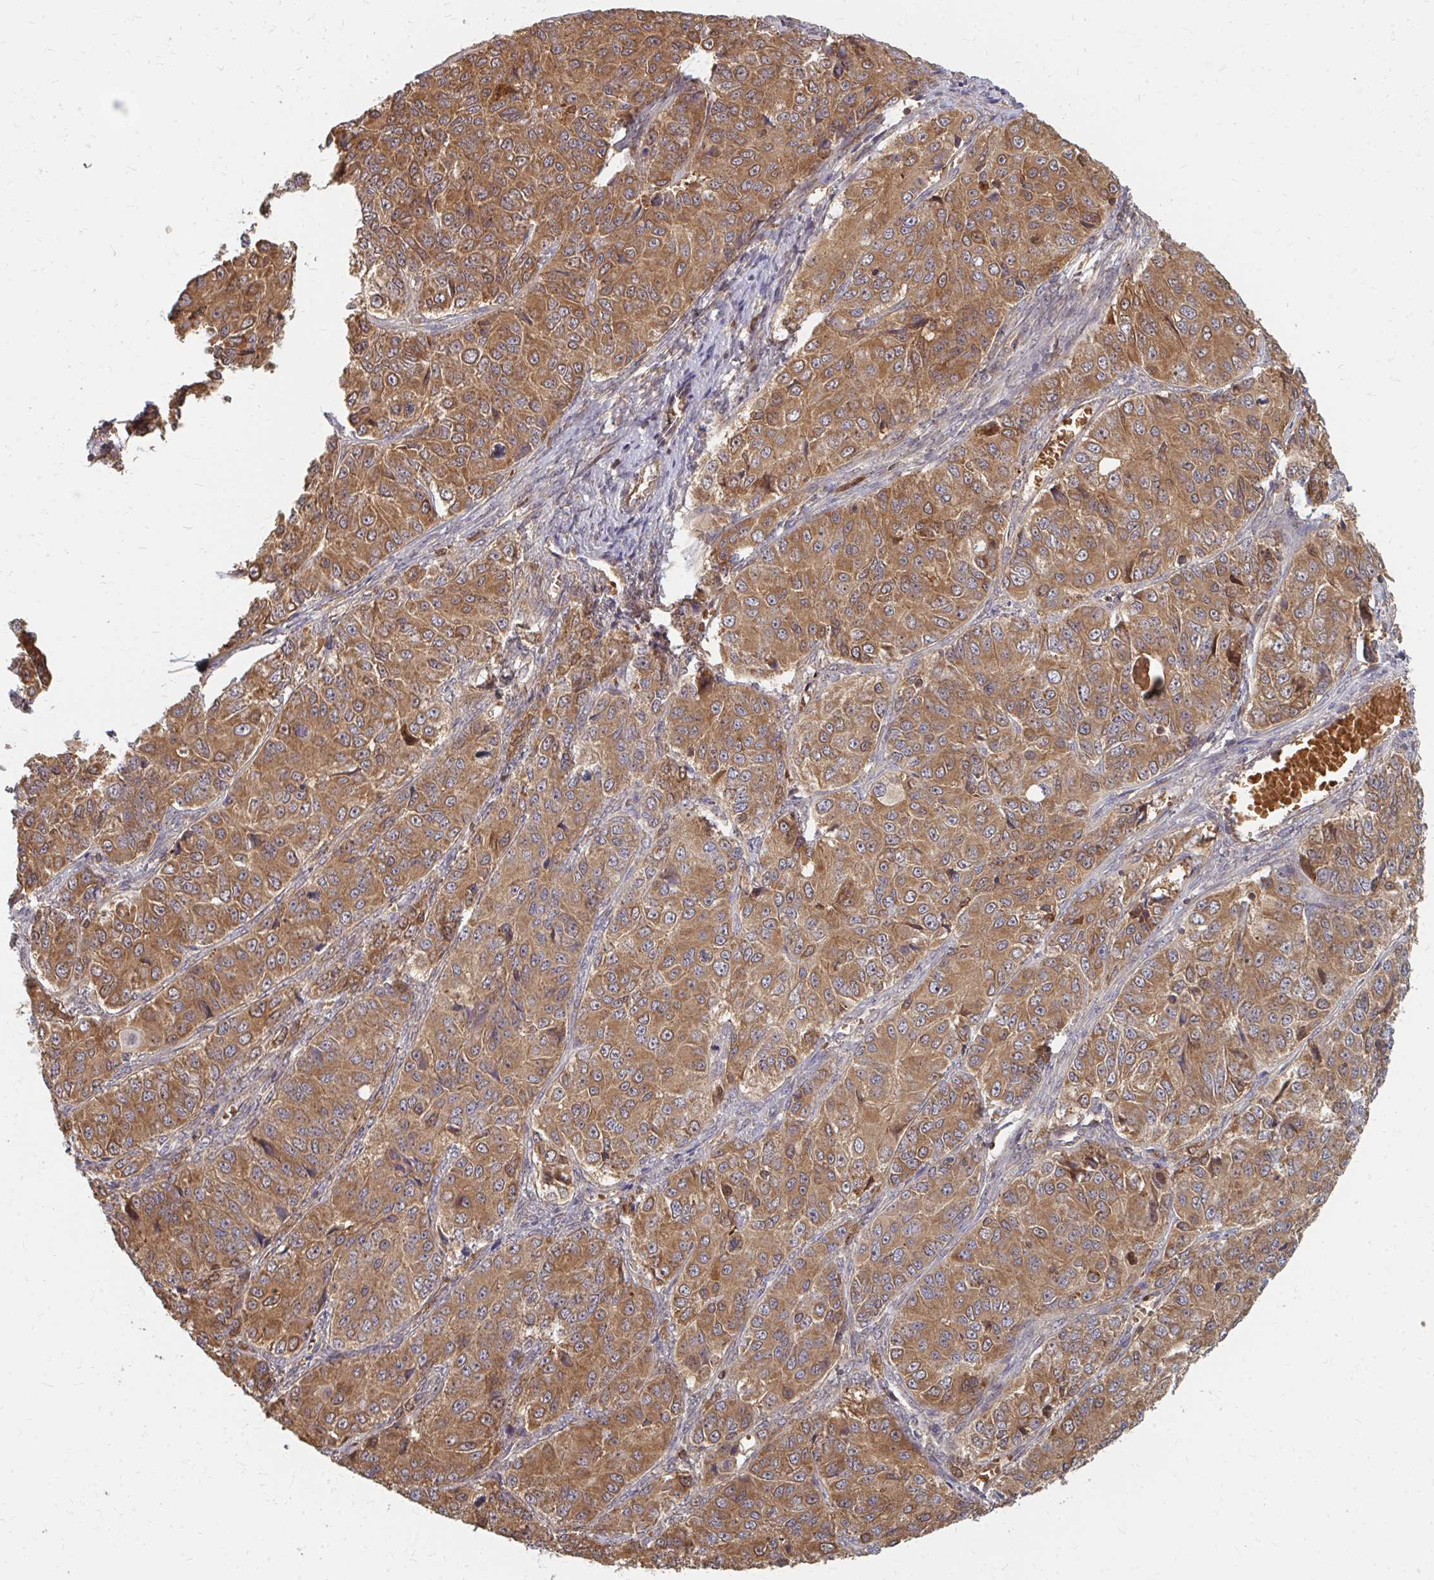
{"staining": {"intensity": "moderate", "quantity": ">75%", "location": "cytoplasmic/membranous"}, "tissue": "ovarian cancer", "cell_type": "Tumor cells", "image_type": "cancer", "snomed": [{"axis": "morphology", "description": "Carcinoma, endometroid"}, {"axis": "topography", "description": "Ovary"}], "caption": "Human endometroid carcinoma (ovarian) stained with a protein marker demonstrates moderate staining in tumor cells.", "gene": "ZNF285", "patient": {"sex": "female", "age": 51}}